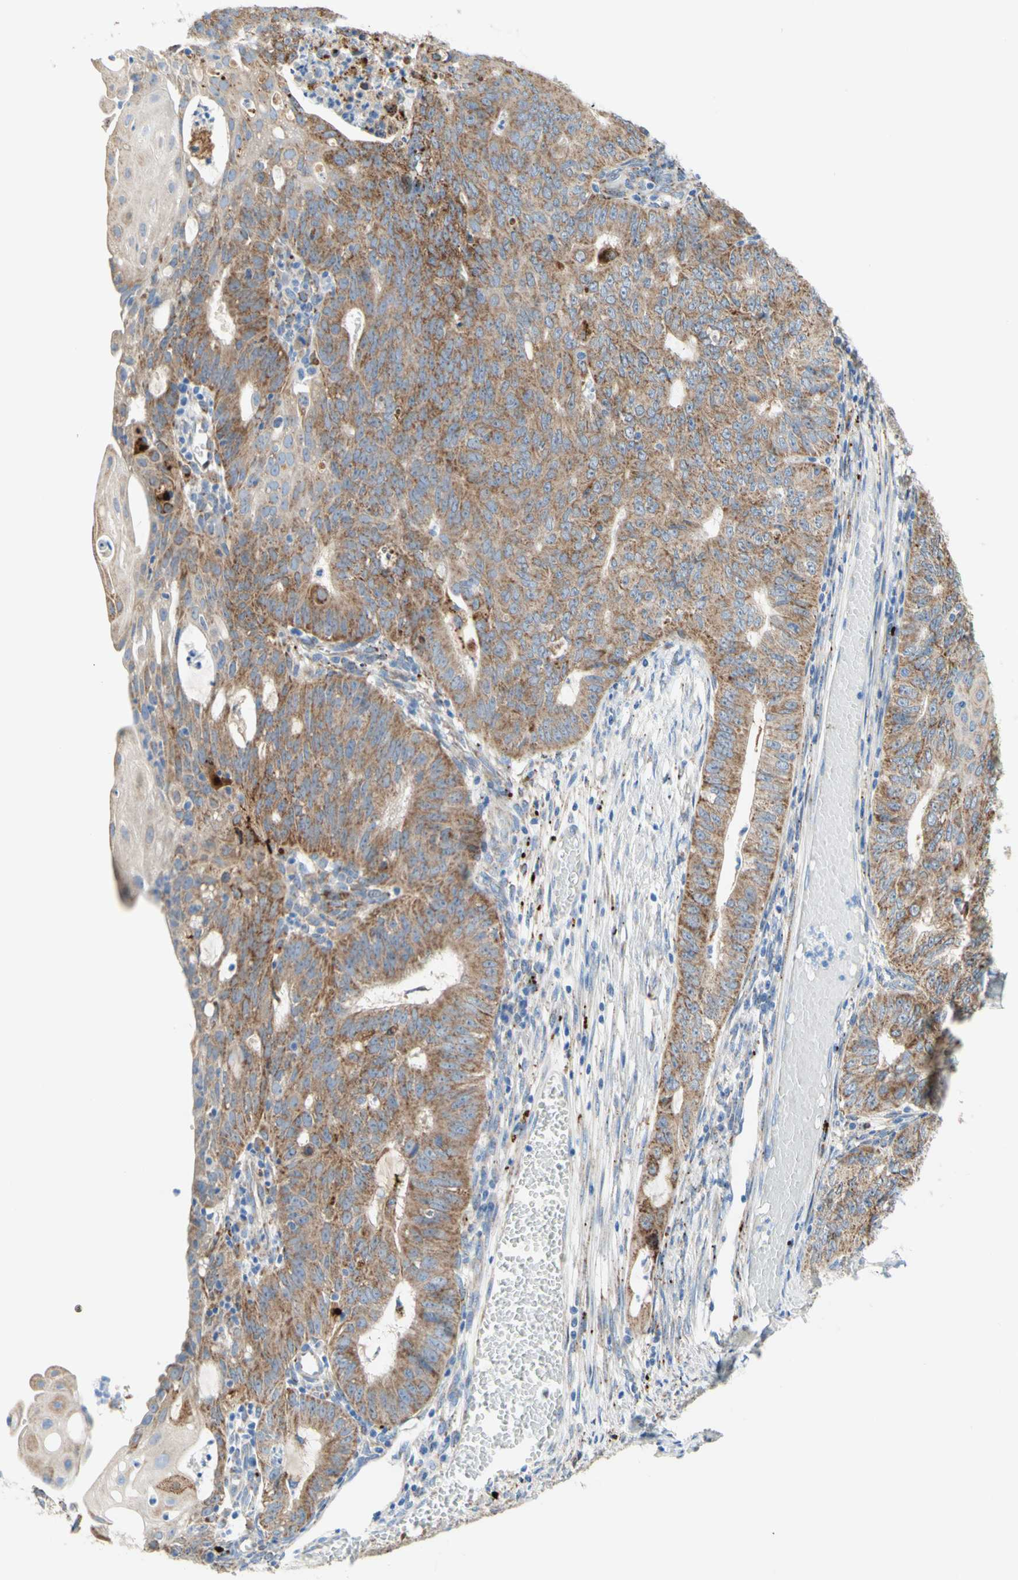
{"staining": {"intensity": "moderate", "quantity": ">75%", "location": "cytoplasmic/membranous"}, "tissue": "endometrial cancer", "cell_type": "Tumor cells", "image_type": "cancer", "snomed": [{"axis": "morphology", "description": "Adenocarcinoma, NOS"}, {"axis": "topography", "description": "Endometrium"}], "caption": "High-magnification brightfield microscopy of endometrial cancer stained with DAB (3,3'-diaminobenzidine) (brown) and counterstained with hematoxylin (blue). tumor cells exhibit moderate cytoplasmic/membranous expression is appreciated in approximately>75% of cells.", "gene": "URB2", "patient": {"sex": "female", "age": 32}}